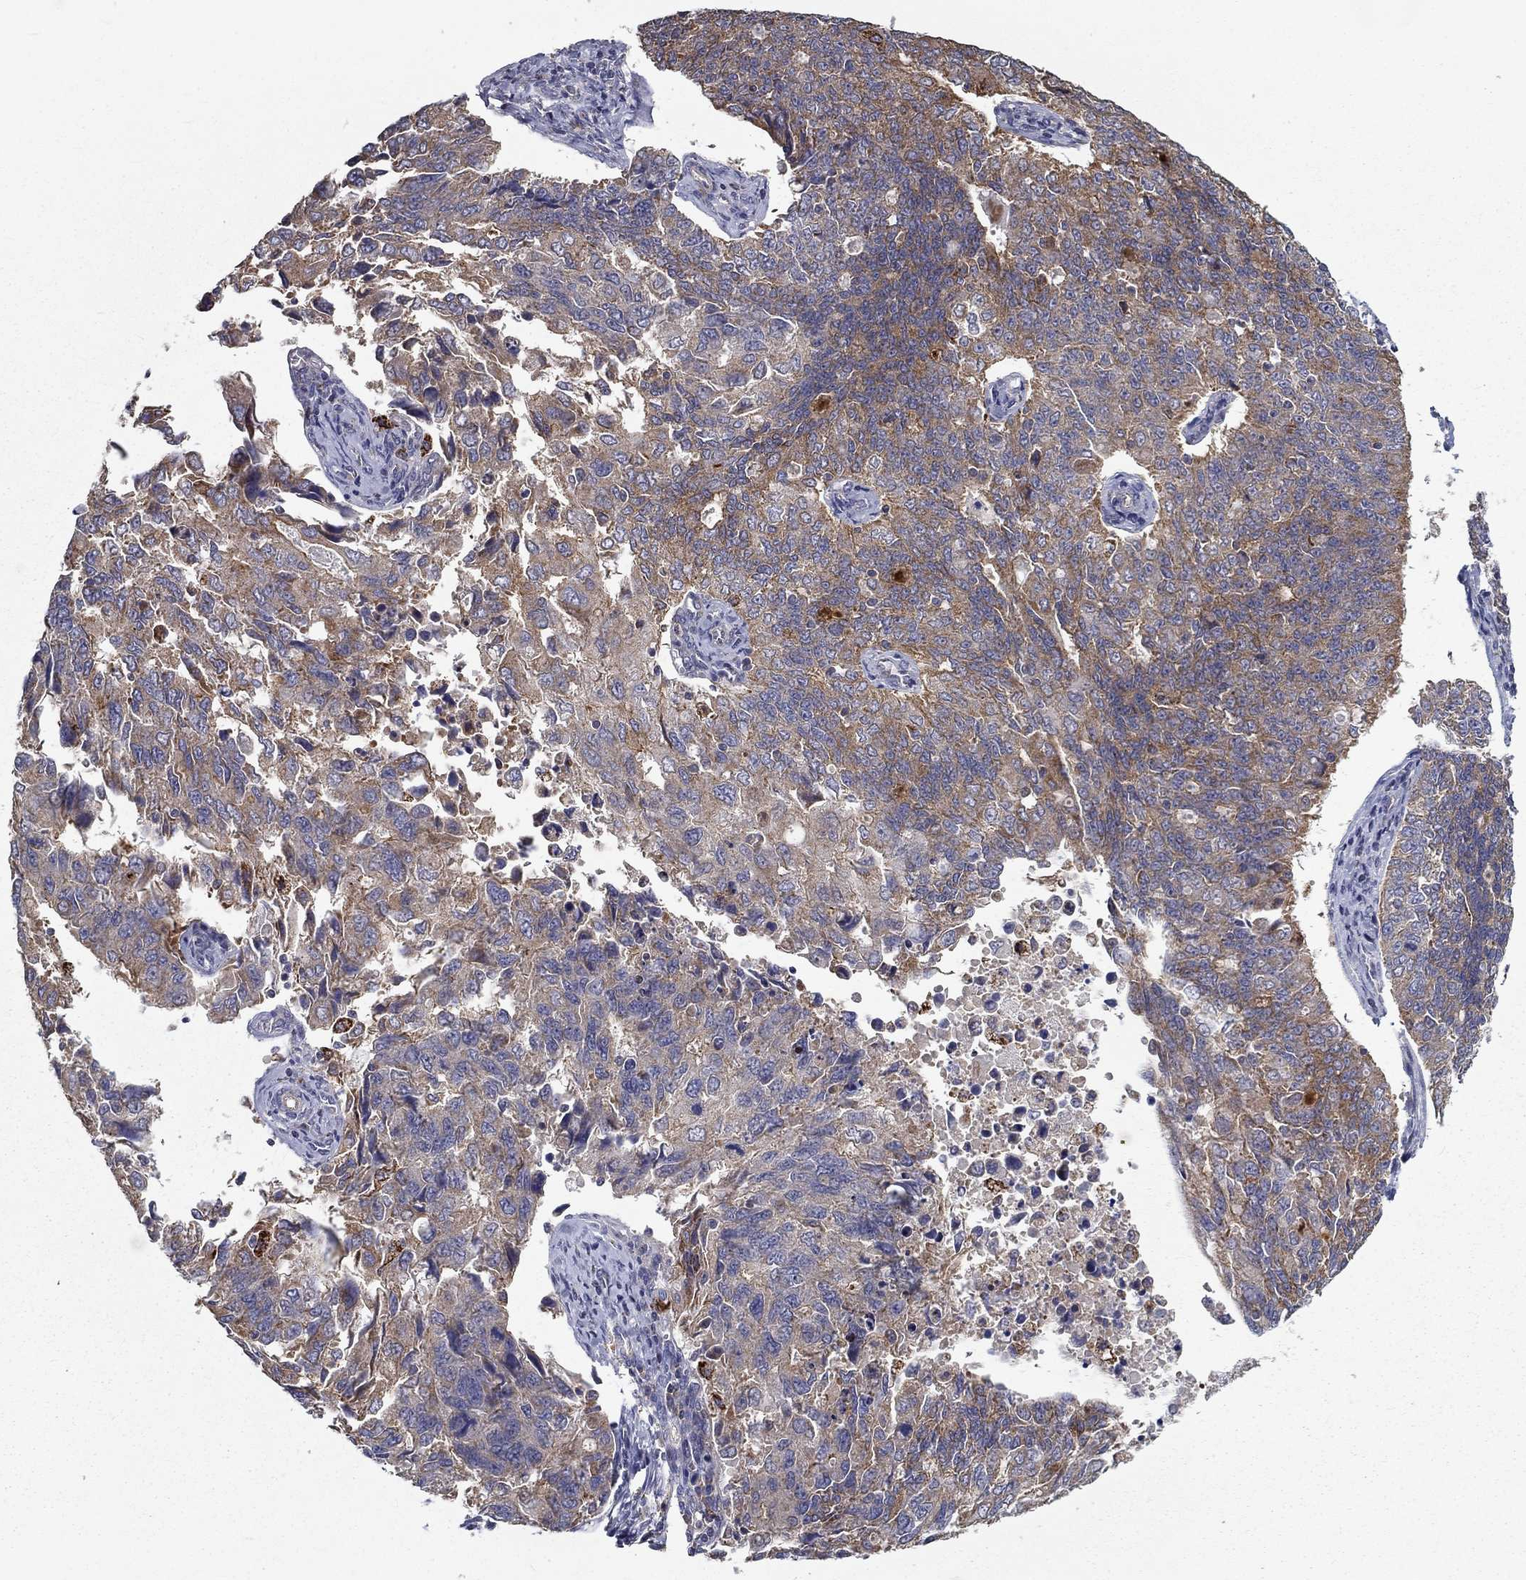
{"staining": {"intensity": "moderate", "quantity": "25%-75%", "location": "cytoplasmic/membranous"}, "tissue": "endometrial cancer", "cell_type": "Tumor cells", "image_type": "cancer", "snomed": [{"axis": "morphology", "description": "Adenocarcinoma, NOS"}, {"axis": "topography", "description": "Endometrium"}], "caption": "This image demonstrates immunohistochemistry (IHC) staining of endometrial cancer, with medium moderate cytoplasmic/membranous staining in approximately 25%-75% of tumor cells.", "gene": "ALDH4A1", "patient": {"sex": "female", "age": 43}}